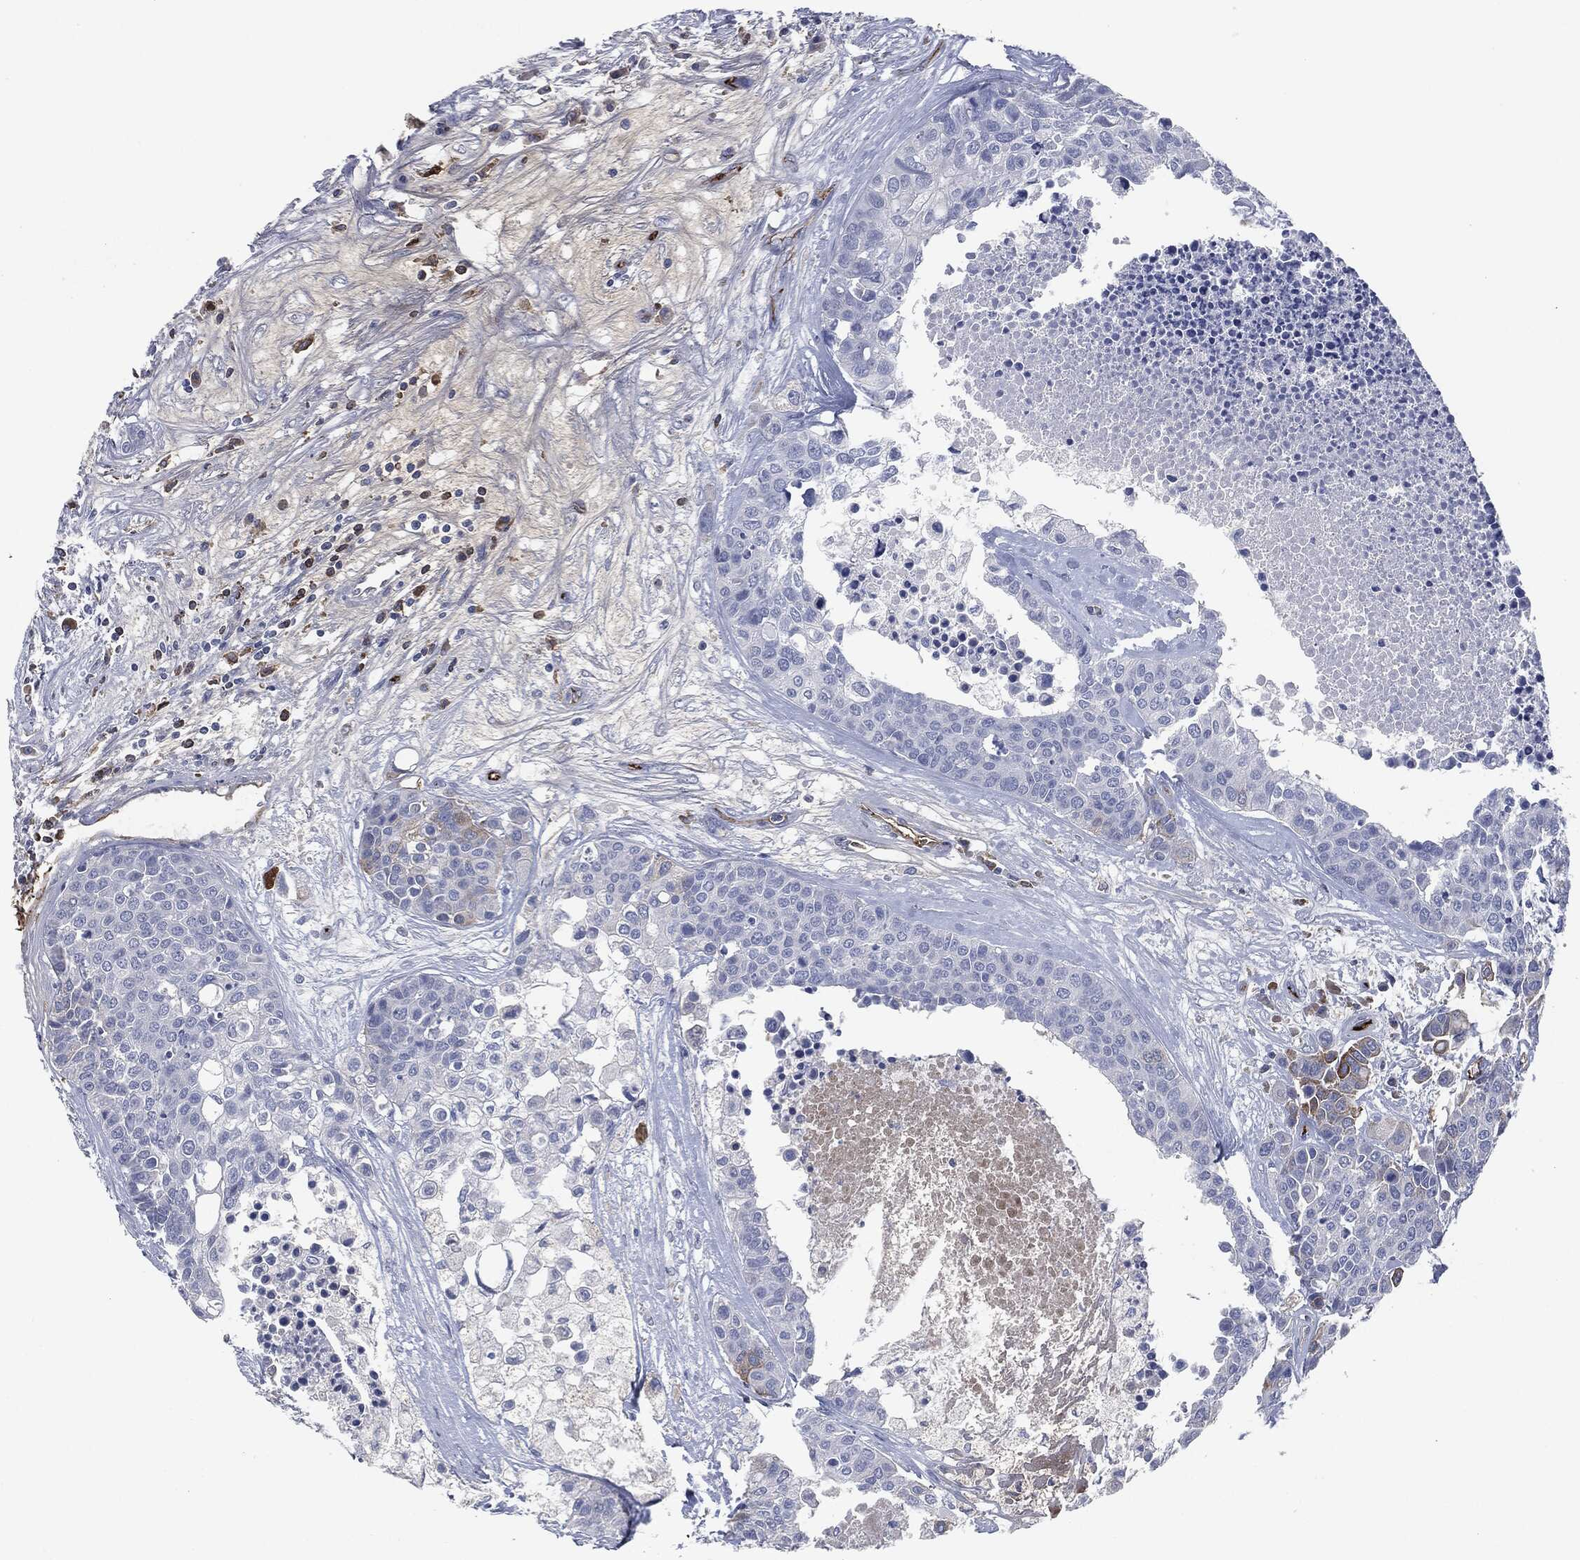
{"staining": {"intensity": "negative", "quantity": "none", "location": "none"}, "tissue": "carcinoid", "cell_type": "Tumor cells", "image_type": "cancer", "snomed": [{"axis": "morphology", "description": "Carcinoid, malignant, NOS"}, {"axis": "topography", "description": "Colon"}], "caption": "The IHC image has no significant positivity in tumor cells of malignant carcinoid tissue.", "gene": "APOB", "patient": {"sex": "male", "age": 81}}